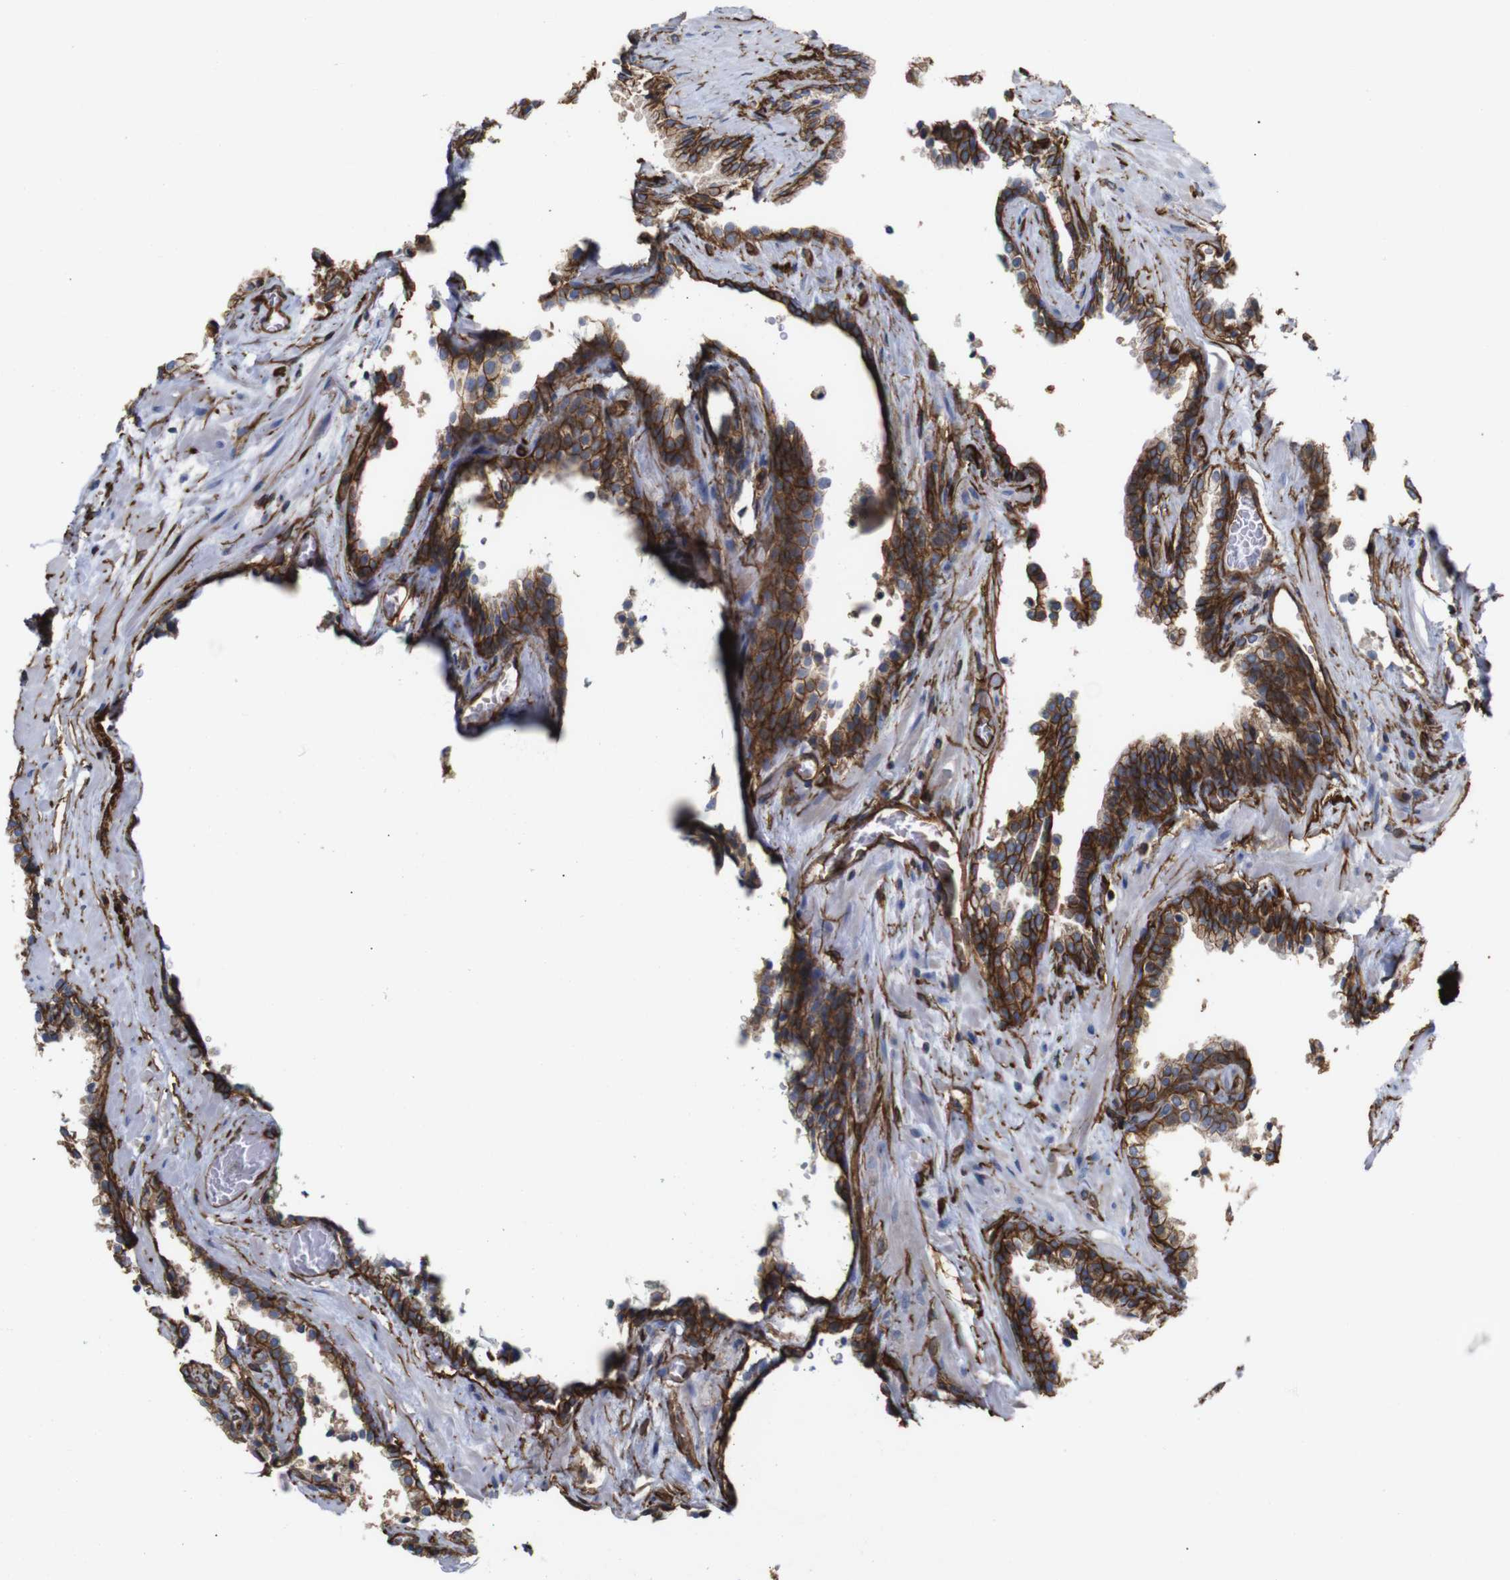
{"staining": {"intensity": "strong", "quantity": ">75%", "location": "cytoplasmic/membranous"}, "tissue": "prostate cancer", "cell_type": "Tumor cells", "image_type": "cancer", "snomed": [{"axis": "morphology", "description": "Adenocarcinoma, Low grade"}, {"axis": "topography", "description": "Prostate"}], "caption": "Tumor cells show strong cytoplasmic/membranous expression in about >75% of cells in prostate cancer (adenocarcinoma (low-grade)). The staining was performed using DAB to visualize the protein expression in brown, while the nuclei were stained in blue with hematoxylin (Magnification: 20x).", "gene": "SPTBN1", "patient": {"sex": "male", "age": 60}}